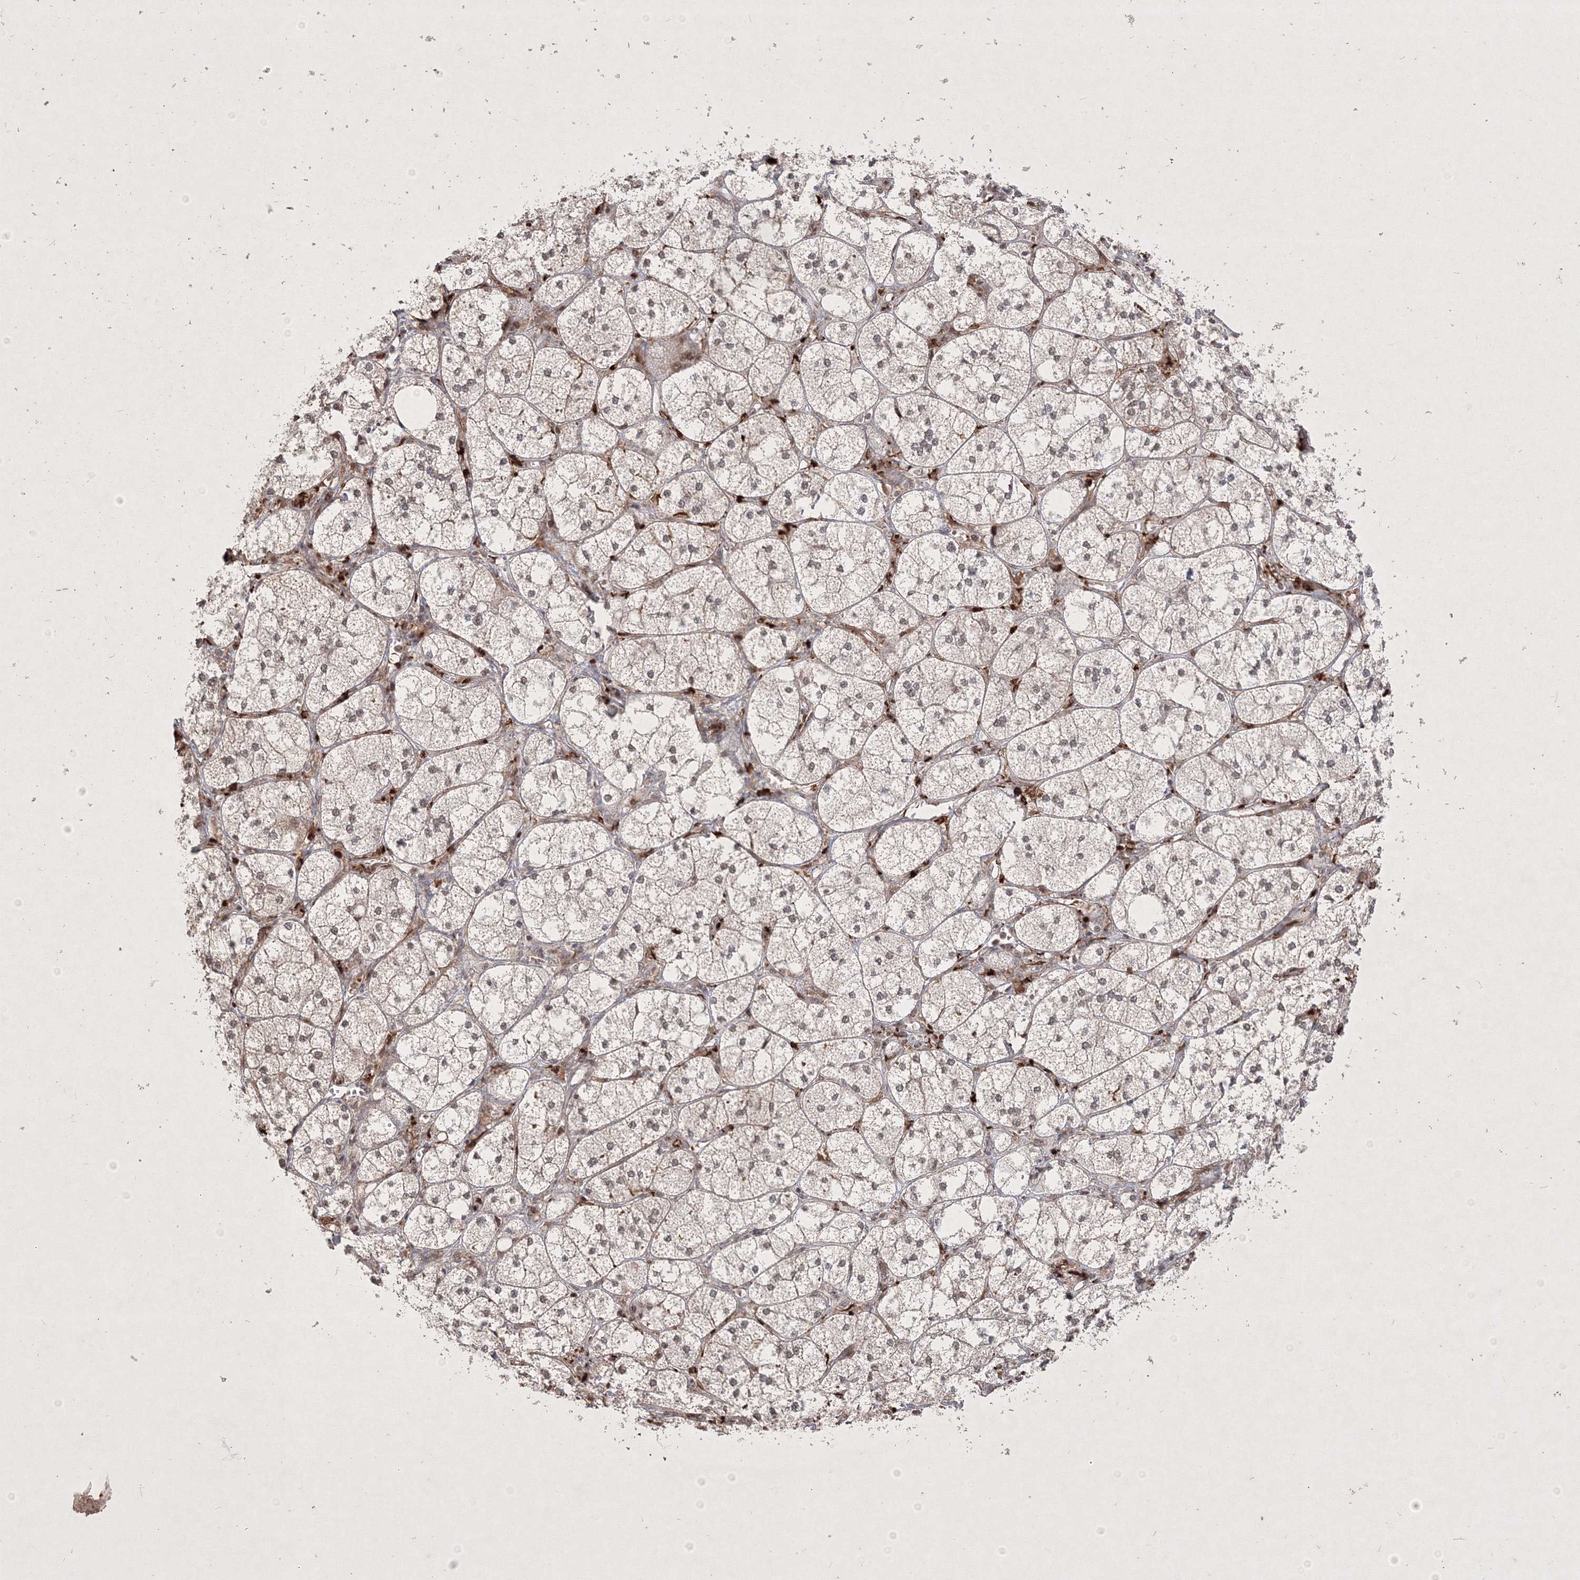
{"staining": {"intensity": "moderate", "quantity": ">75%", "location": "cytoplasmic/membranous,nuclear"}, "tissue": "adrenal gland", "cell_type": "Glandular cells", "image_type": "normal", "snomed": [{"axis": "morphology", "description": "Normal tissue, NOS"}, {"axis": "topography", "description": "Adrenal gland"}], "caption": "Immunohistochemical staining of unremarkable human adrenal gland displays medium levels of moderate cytoplasmic/membranous,nuclear expression in approximately >75% of glandular cells. (Stains: DAB (3,3'-diaminobenzidine) in brown, nuclei in blue, Microscopy: brightfield microscopy at high magnification).", "gene": "TAB1", "patient": {"sex": "female", "age": 61}}